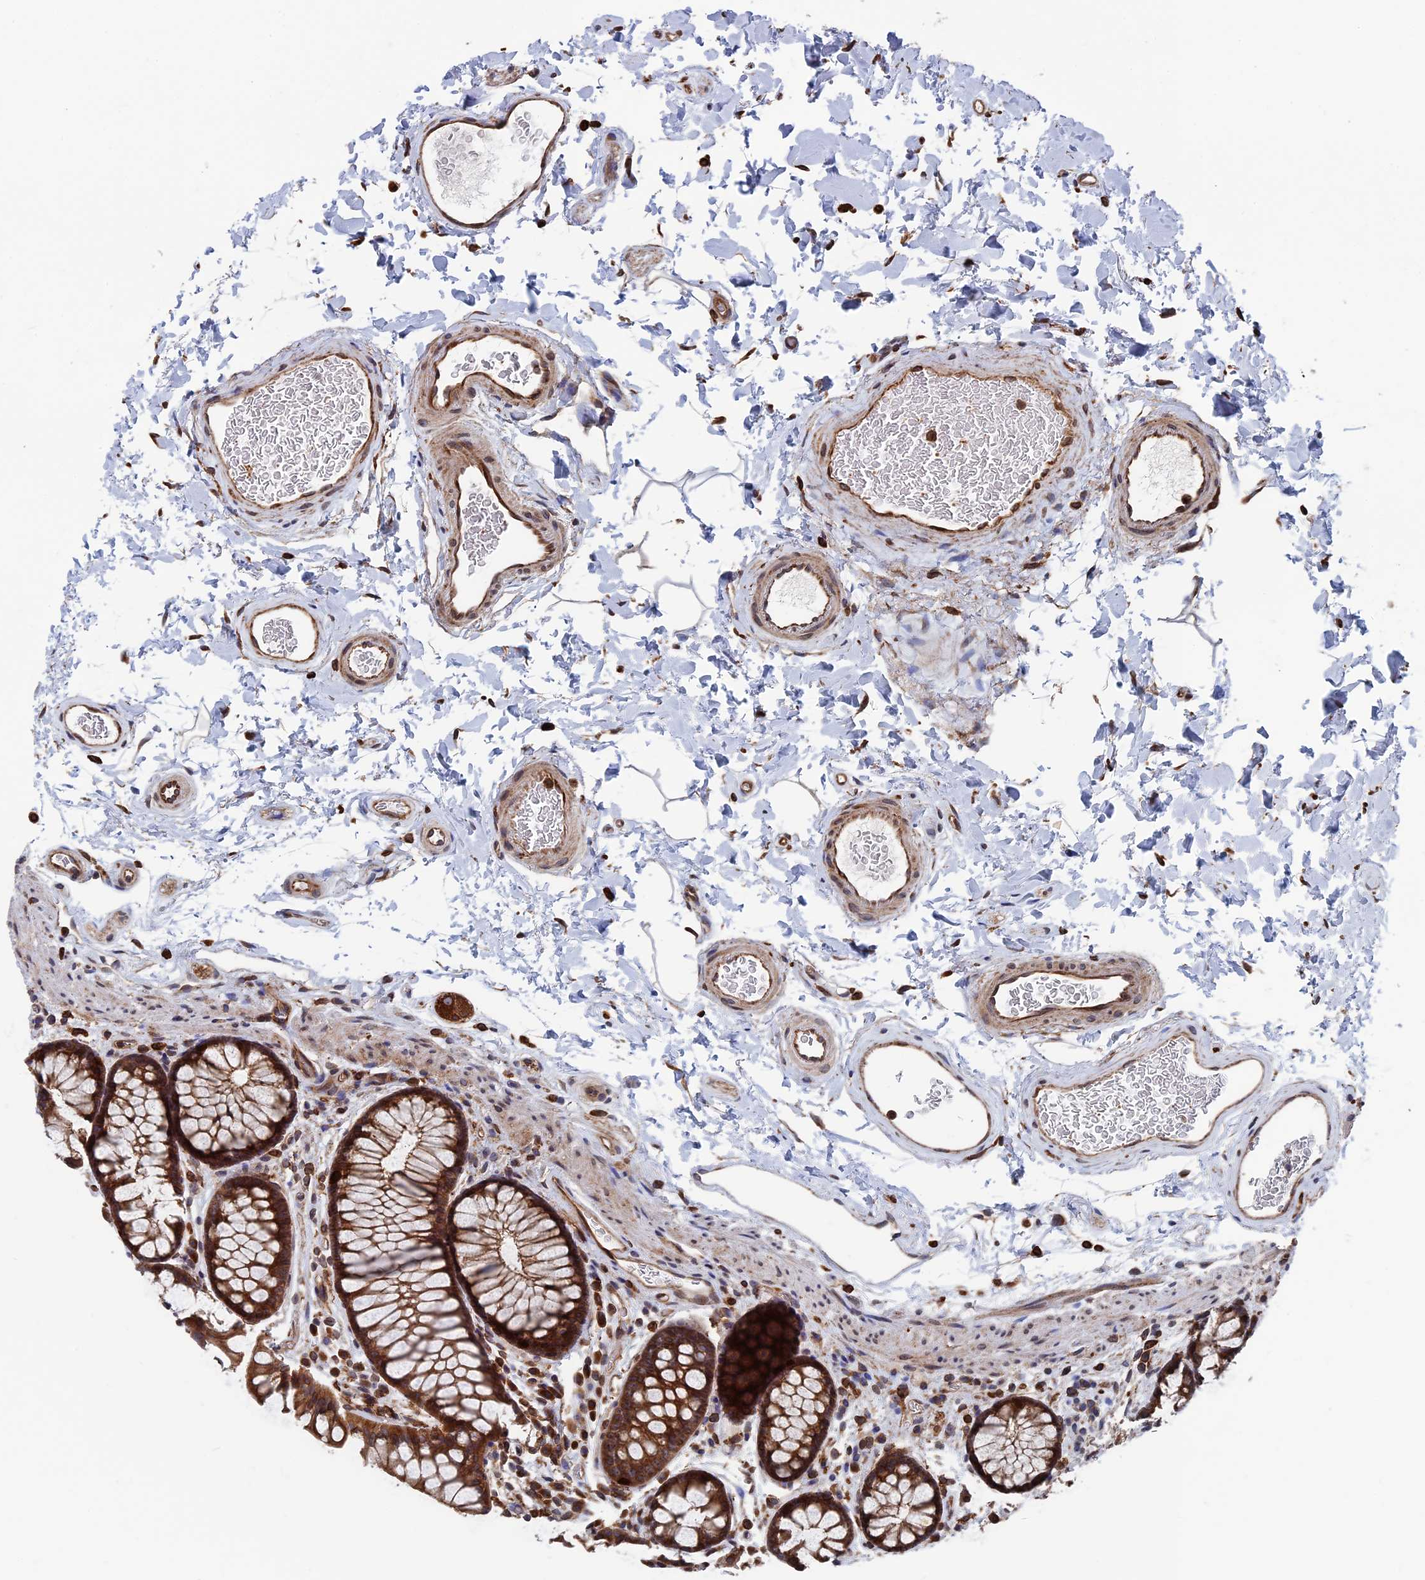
{"staining": {"intensity": "strong", "quantity": ">75%", "location": "cytoplasmic/membranous"}, "tissue": "colon", "cell_type": "Endothelial cells", "image_type": "normal", "snomed": [{"axis": "morphology", "description": "Normal tissue, NOS"}, {"axis": "topography", "description": "Colon"}], "caption": "The image demonstrates a brown stain indicating the presence of a protein in the cytoplasmic/membranous of endothelial cells in colon.", "gene": "RPUSD1", "patient": {"sex": "female", "age": 82}}